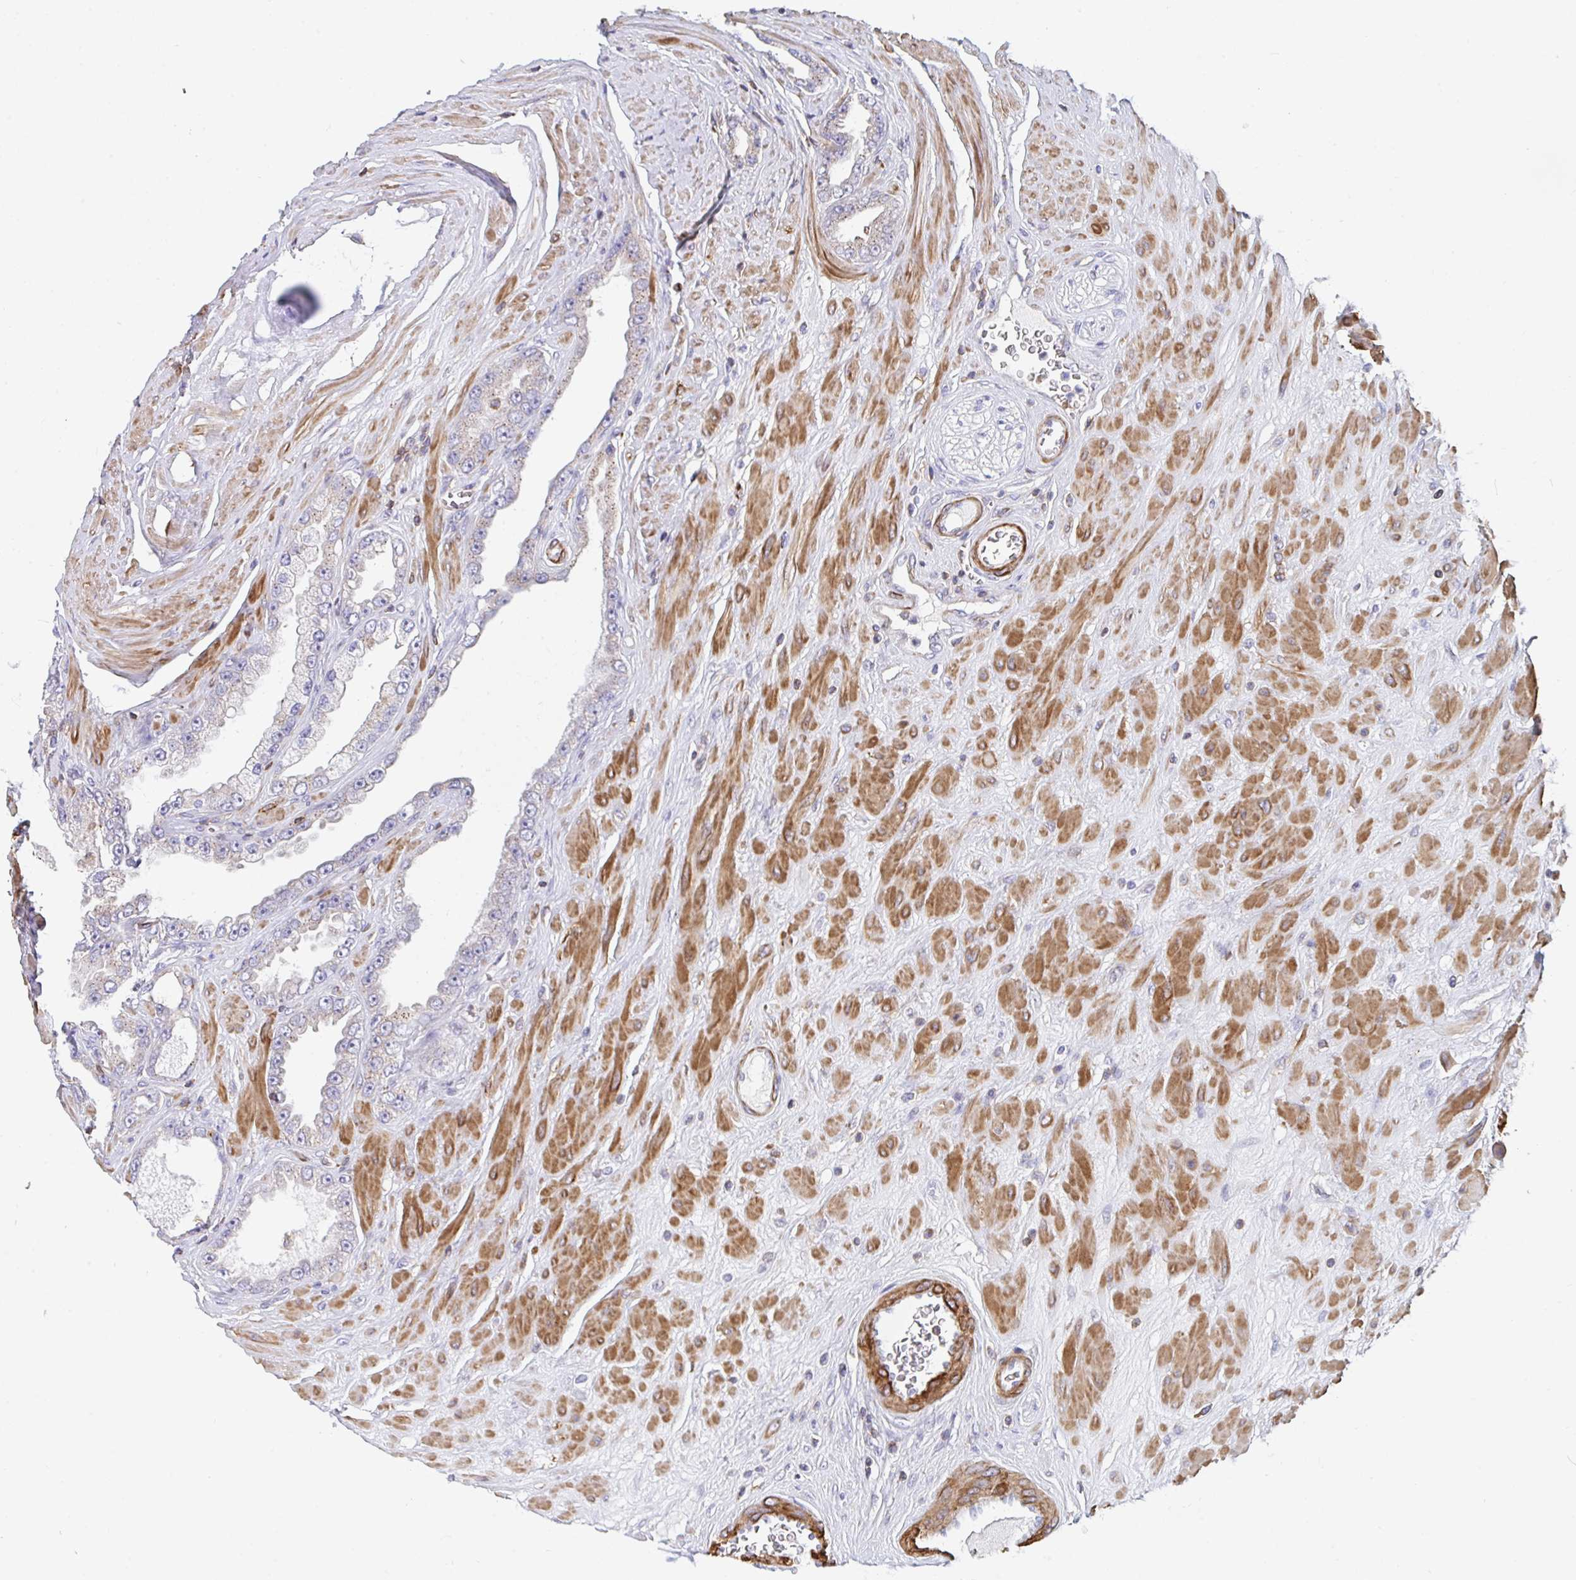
{"staining": {"intensity": "weak", "quantity": "25%-75%", "location": "cytoplasmic/membranous"}, "tissue": "prostate cancer", "cell_type": "Tumor cells", "image_type": "cancer", "snomed": [{"axis": "morphology", "description": "Adenocarcinoma, High grade"}, {"axis": "topography", "description": "Prostate"}], "caption": "Immunohistochemical staining of human prostate high-grade adenocarcinoma shows low levels of weak cytoplasmic/membranous protein staining in about 25%-75% of tumor cells. (Stains: DAB (3,3'-diaminobenzidine) in brown, nuclei in blue, Microscopy: brightfield microscopy at high magnification).", "gene": "FRMD3", "patient": {"sex": "male", "age": 66}}